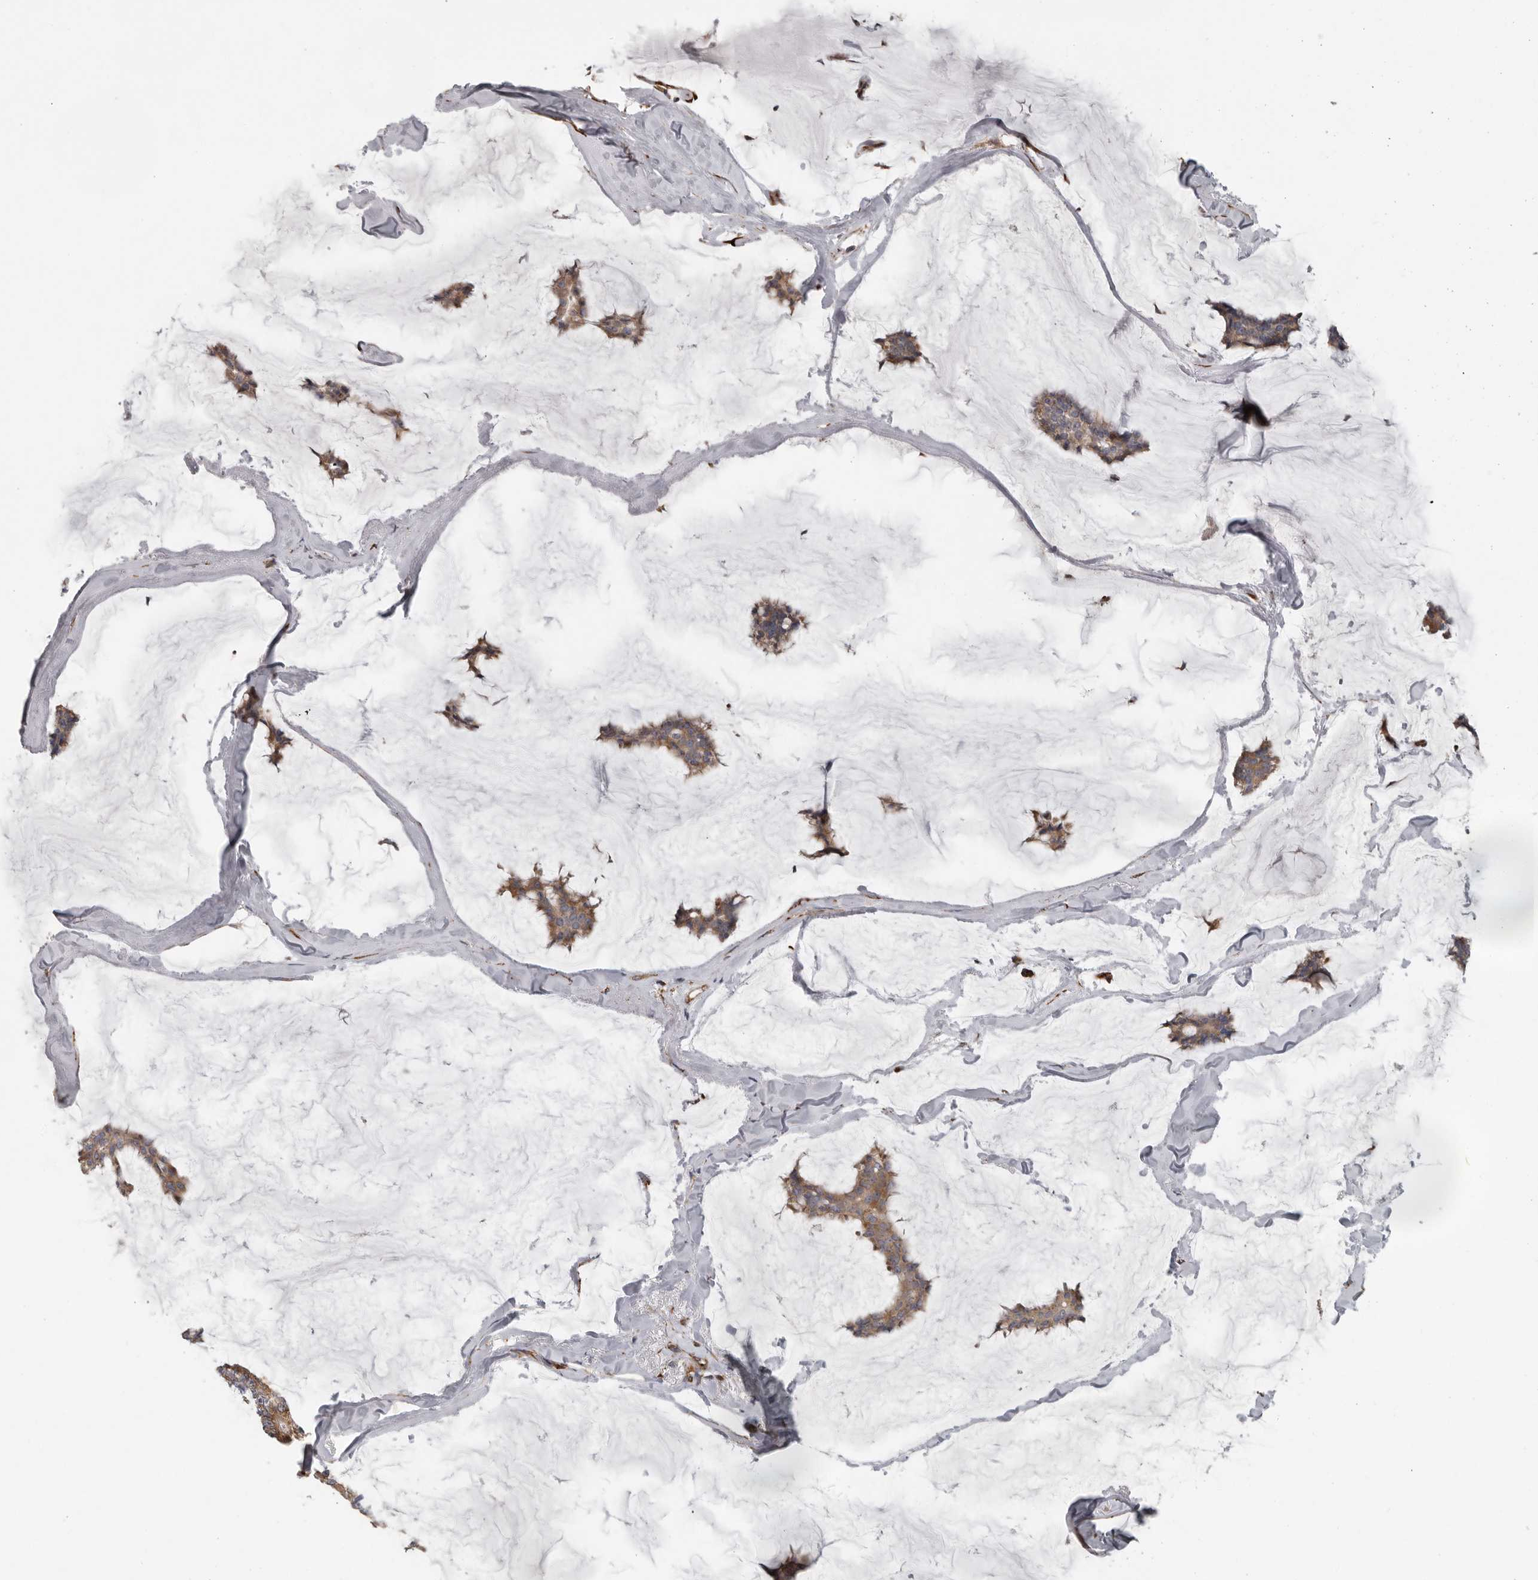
{"staining": {"intensity": "moderate", "quantity": ">75%", "location": "cytoplasmic/membranous"}, "tissue": "breast cancer", "cell_type": "Tumor cells", "image_type": "cancer", "snomed": [{"axis": "morphology", "description": "Duct carcinoma"}, {"axis": "topography", "description": "Breast"}], "caption": "Protein staining exhibits moderate cytoplasmic/membranous positivity in approximately >75% of tumor cells in breast cancer (infiltrating ductal carcinoma).", "gene": "CEP350", "patient": {"sex": "female", "age": 93}}